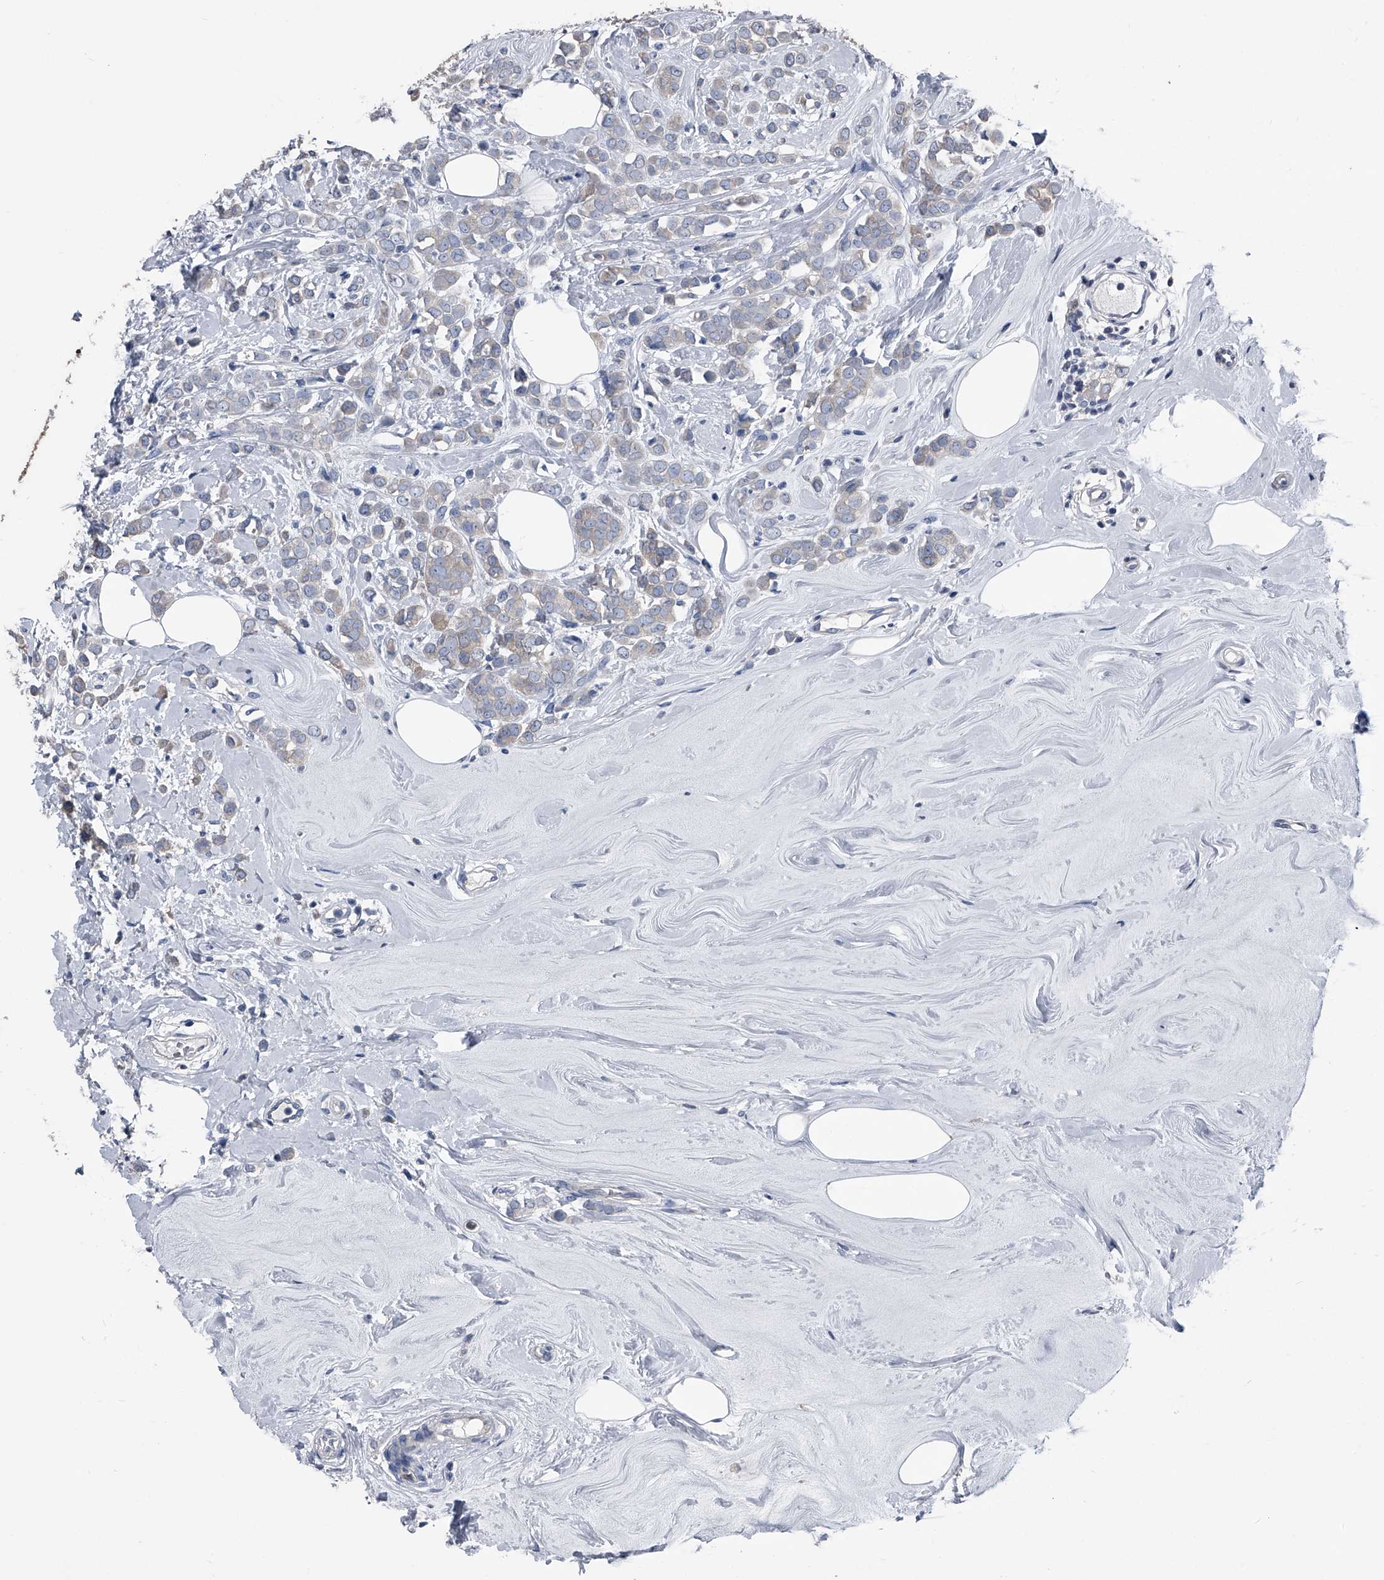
{"staining": {"intensity": "negative", "quantity": "none", "location": "none"}, "tissue": "breast cancer", "cell_type": "Tumor cells", "image_type": "cancer", "snomed": [{"axis": "morphology", "description": "Lobular carcinoma"}, {"axis": "topography", "description": "Breast"}], "caption": "Immunohistochemistry micrograph of lobular carcinoma (breast) stained for a protein (brown), which demonstrates no staining in tumor cells.", "gene": "KIF13A", "patient": {"sex": "female", "age": 47}}